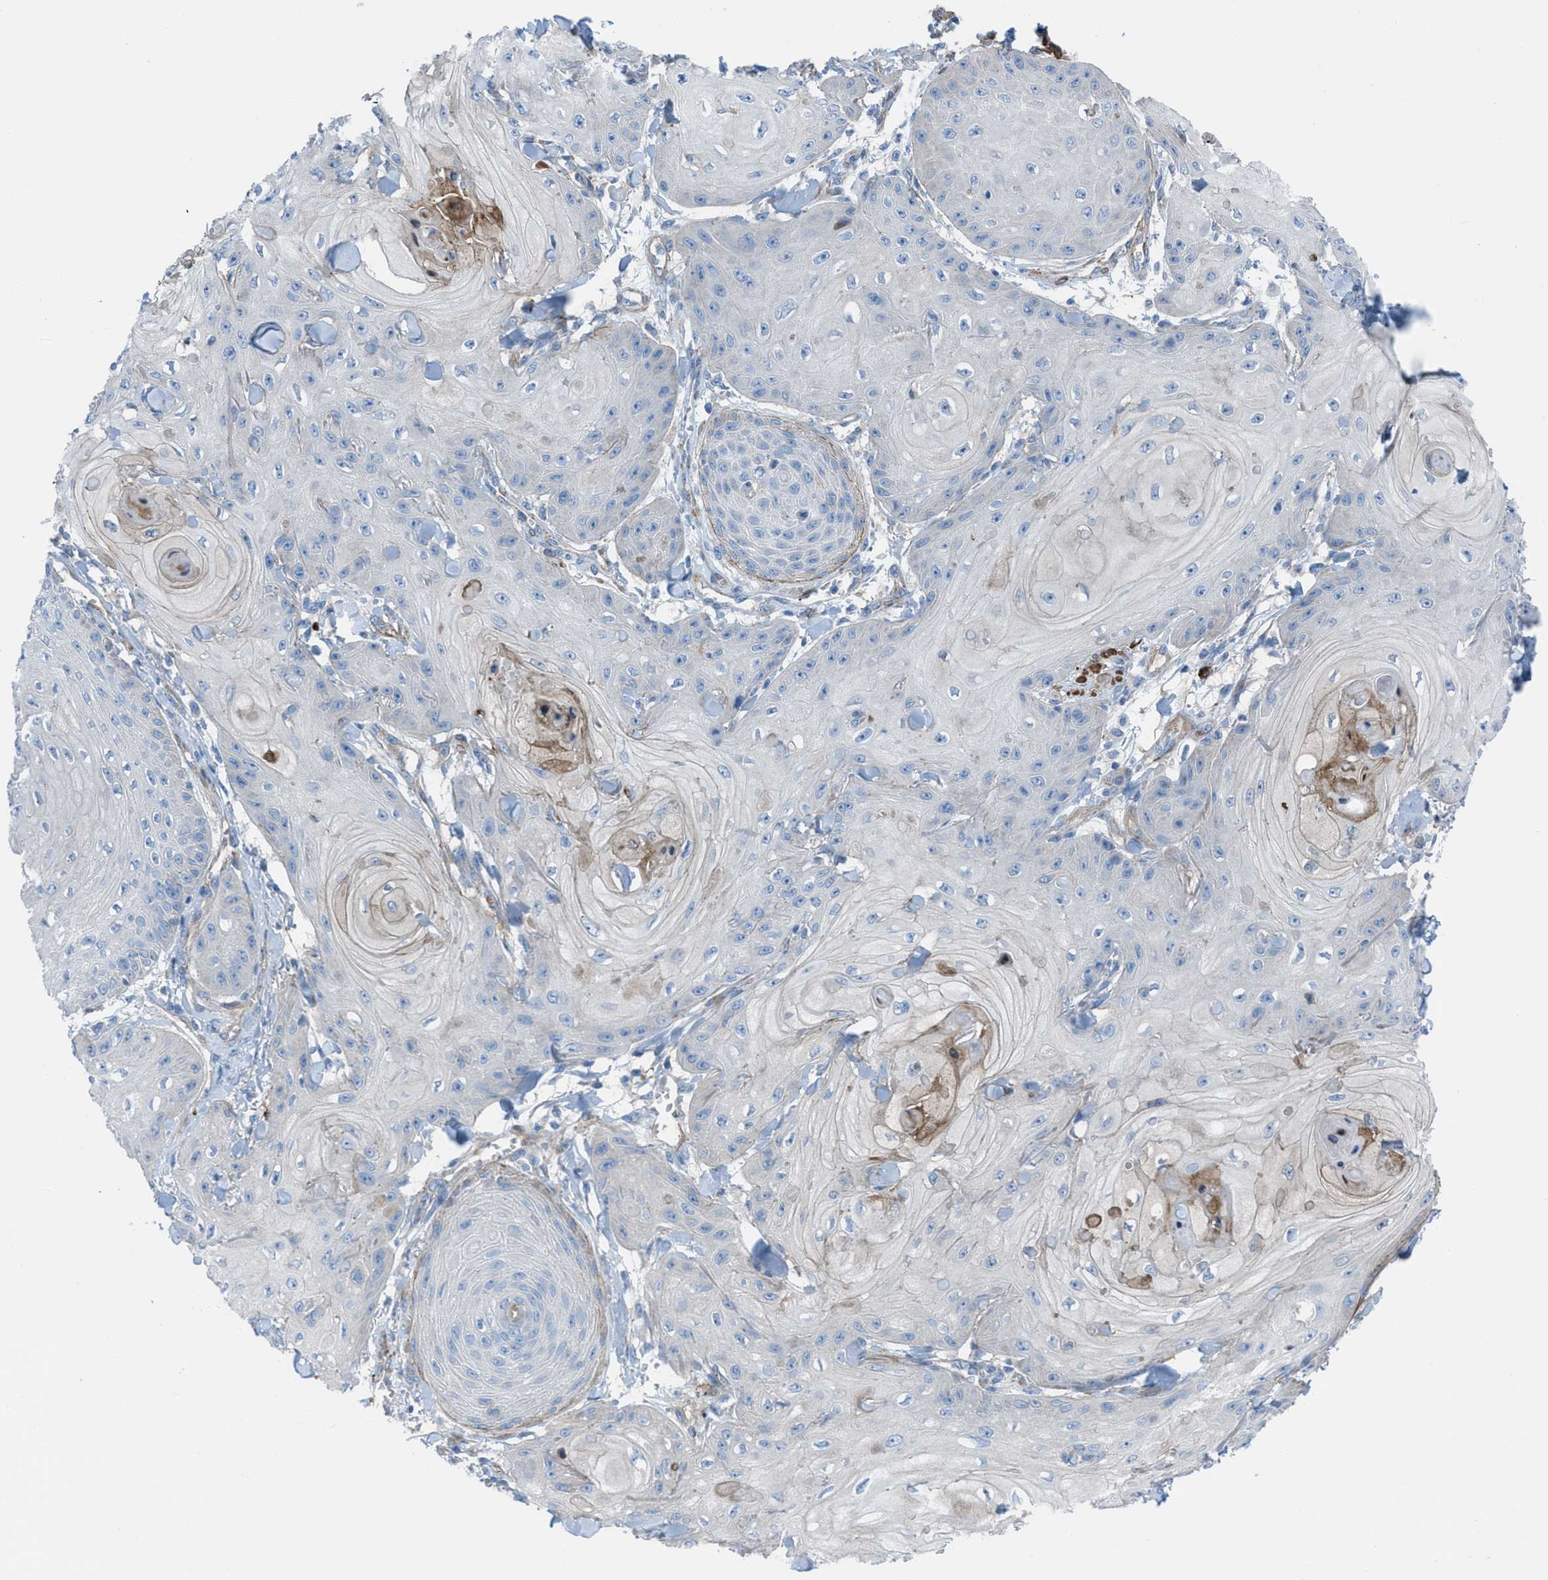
{"staining": {"intensity": "negative", "quantity": "none", "location": "none"}, "tissue": "skin cancer", "cell_type": "Tumor cells", "image_type": "cancer", "snomed": [{"axis": "morphology", "description": "Squamous cell carcinoma, NOS"}, {"axis": "topography", "description": "Skin"}], "caption": "The immunohistochemistry micrograph has no significant positivity in tumor cells of squamous cell carcinoma (skin) tissue.", "gene": "KCNH7", "patient": {"sex": "male", "age": 74}}